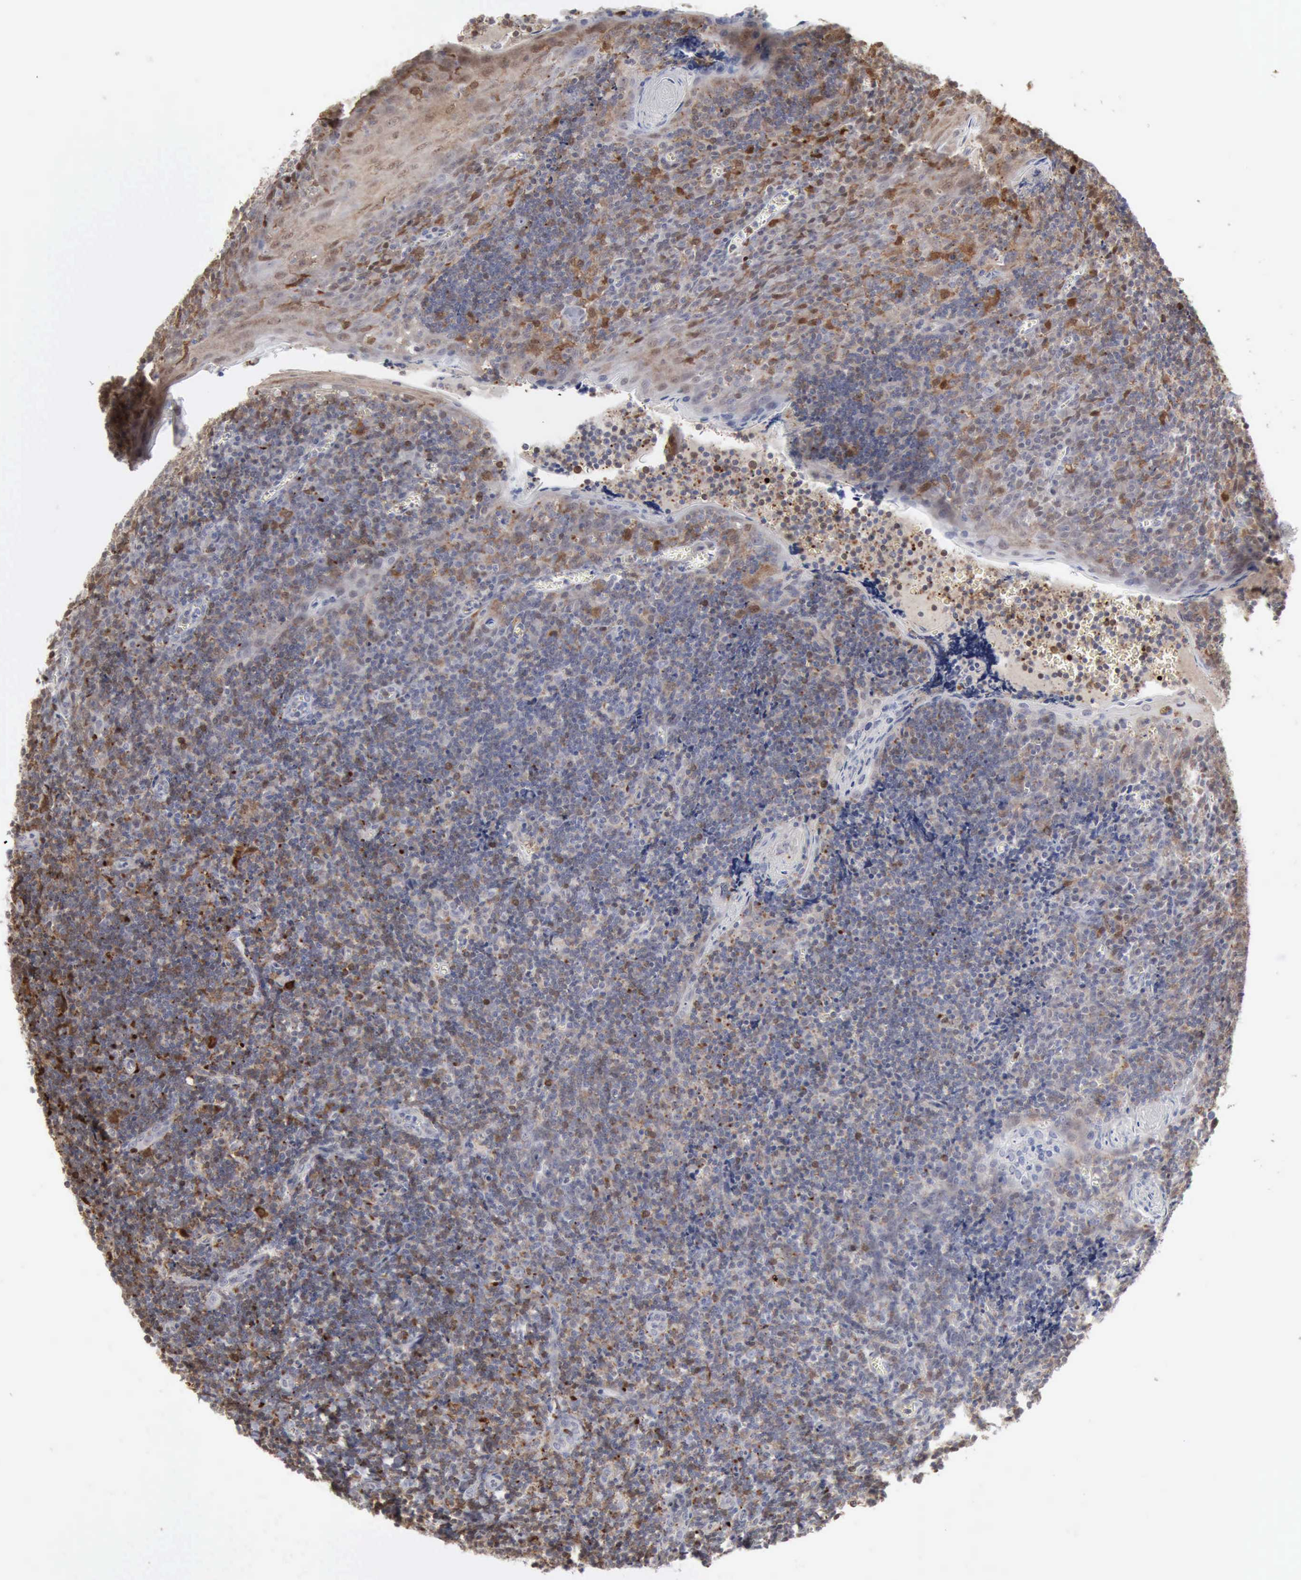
{"staining": {"intensity": "moderate", "quantity": "<25%", "location": "cytoplasmic/membranous"}, "tissue": "tonsil", "cell_type": "Non-germinal center cells", "image_type": "normal", "snomed": [{"axis": "morphology", "description": "Normal tissue, NOS"}, {"axis": "topography", "description": "Tonsil"}], "caption": "This is a photomicrograph of IHC staining of benign tonsil, which shows moderate staining in the cytoplasmic/membranous of non-germinal center cells.", "gene": "STAT1", "patient": {"sex": "male", "age": 20}}